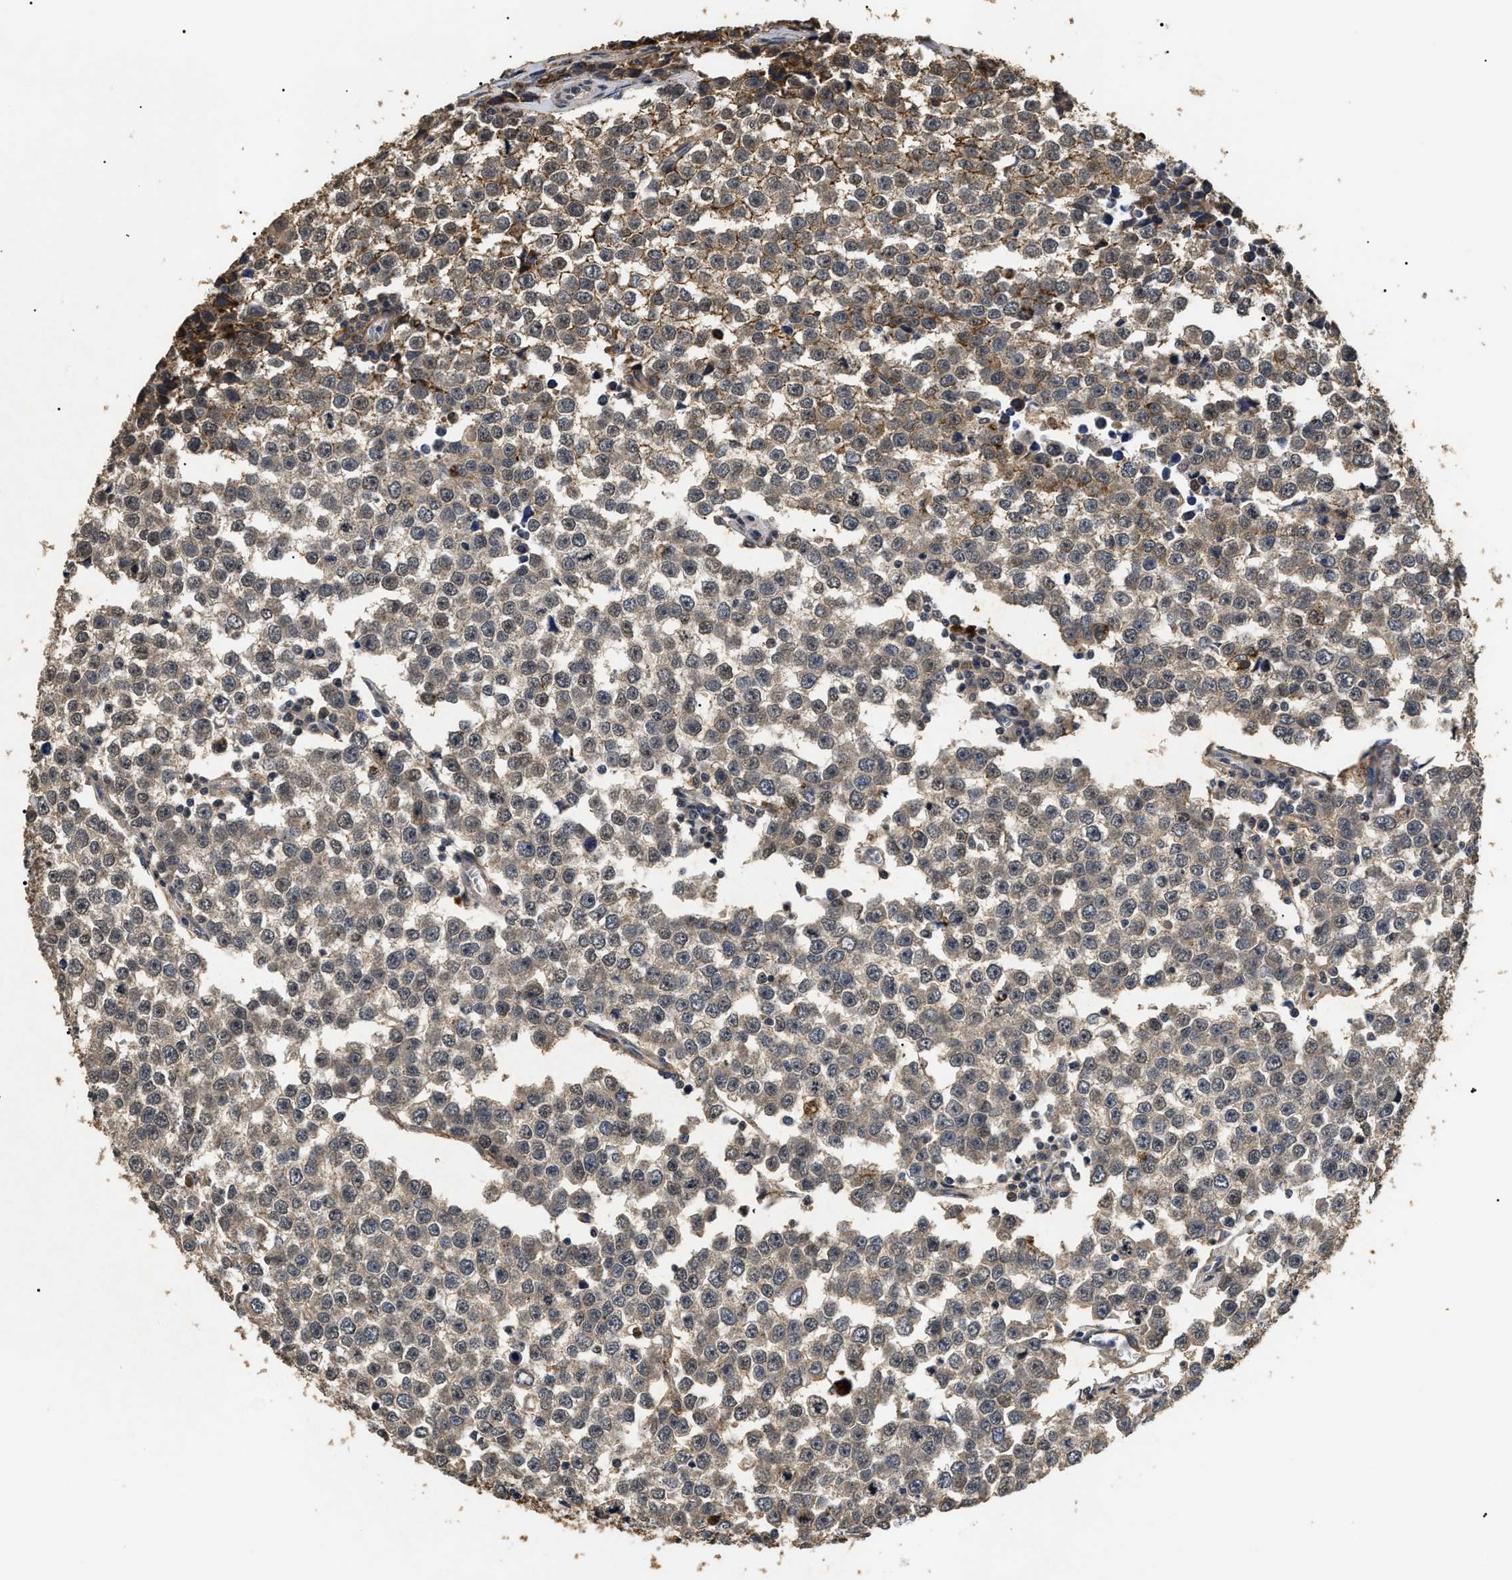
{"staining": {"intensity": "negative", "quantity": "none", "location": "none"}, "tissue": "testis cancer", "cell_type": "Tumor cells", "image_type": "cancer", "snomed": [{"axis": "morphology", "description": "Seminoma, NOS"}, {"axis": "morphology", "description": "Carcinoma, Embryonal, NOS"}, {"axis": "topography", "description": "Testis"}], "caption": "A micrograph of human testis cancer (embryonal carcinoma) is negative for staining in tumor cells.", "gene": "ANP32E", "patient": {"sex": "male", "age": 52}}